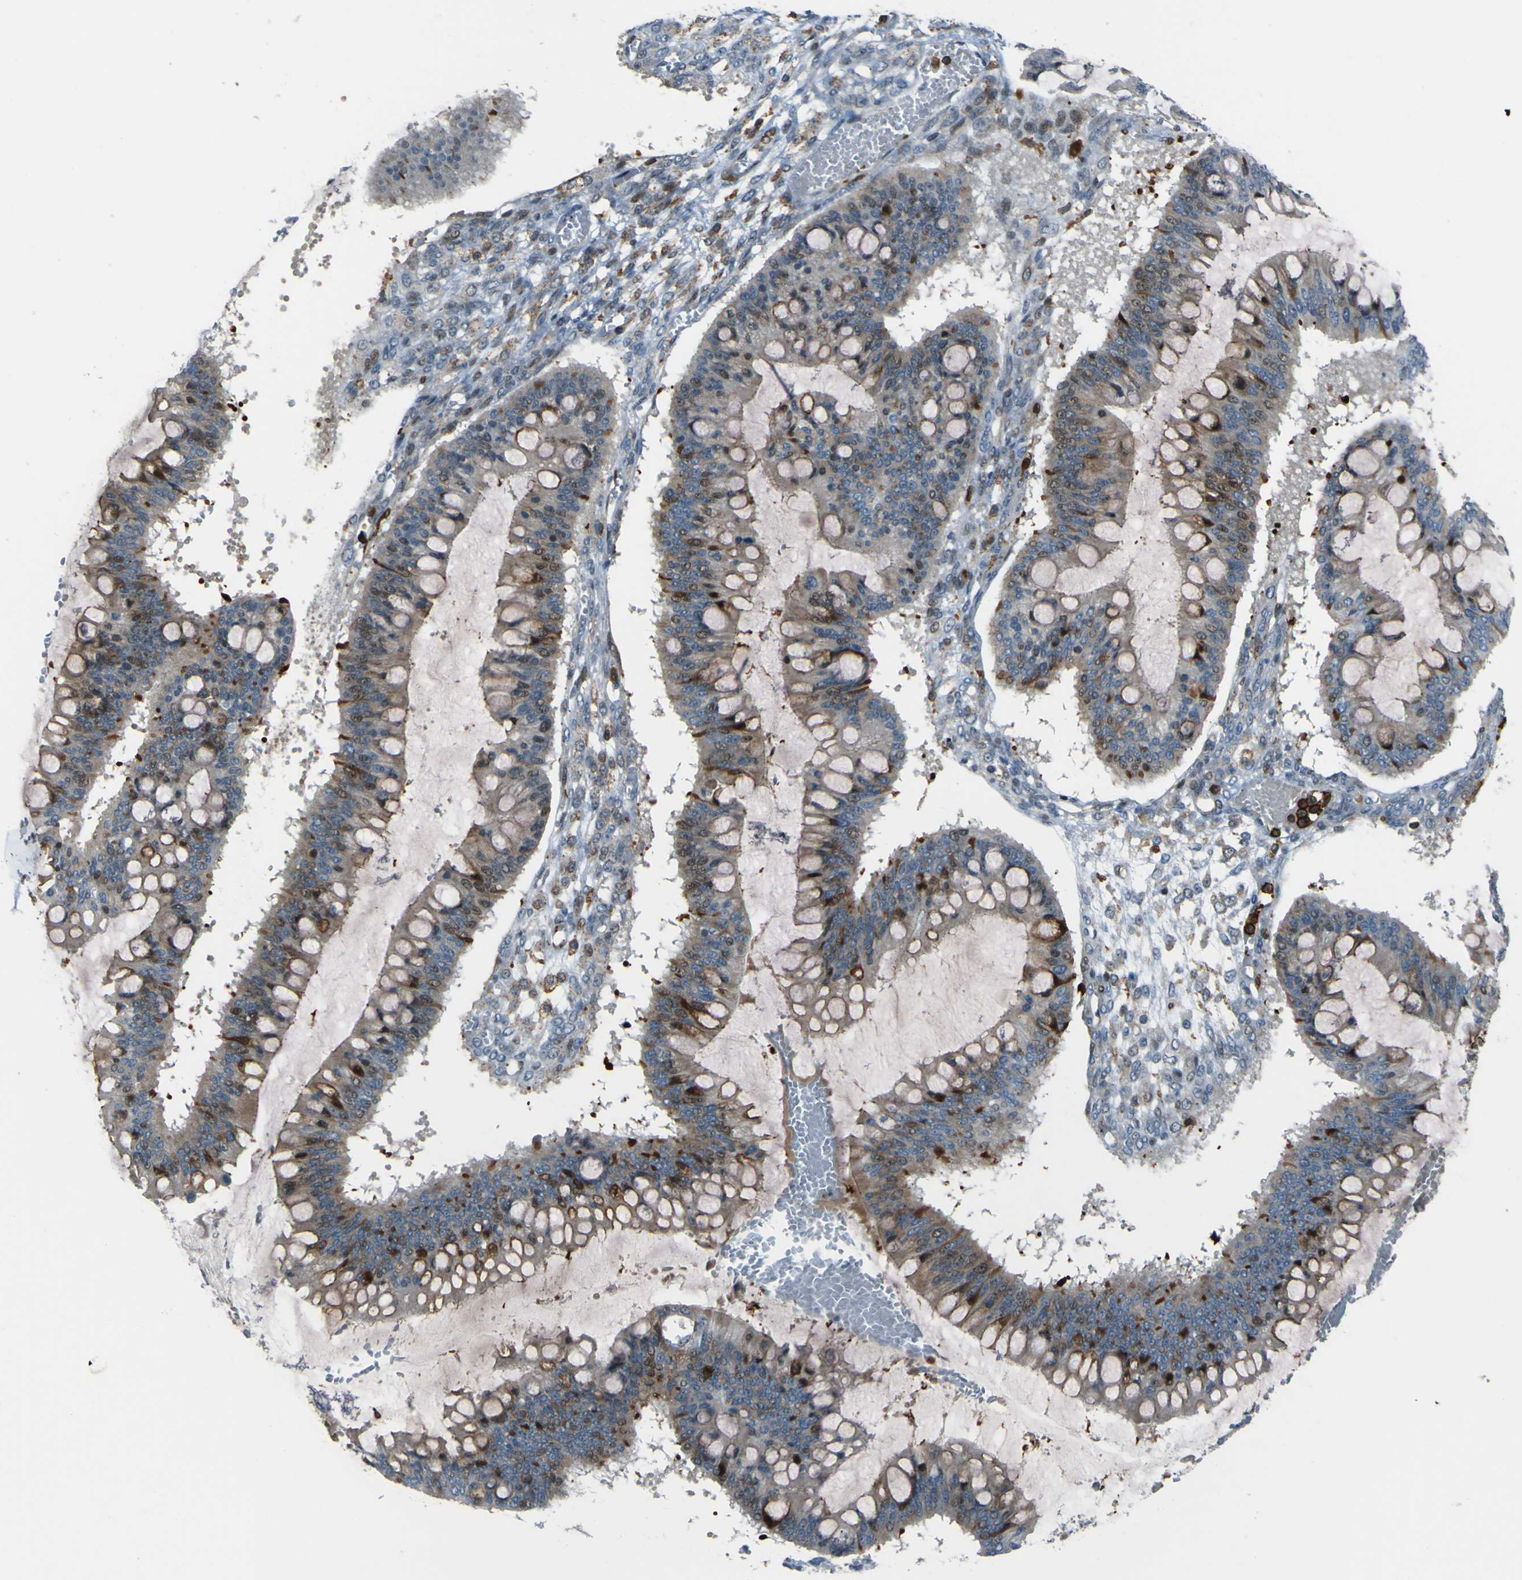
{"staining": {"intensity": "weak", "quantity": "<25%", "location": "cytoplasmic/membranous,nuclear"}, "tissue": "ovarian cancer", "cell_type": "Tumor cells", "image_type": "cancer", "snomed": [{"axis": "morphology", "description": "Cystadenocarcinoma, mucinous, NOS"}, {"axis": "topography", "description": "Ovary"}], "caption": "Immunohistochemistry (IHC) of ovarian cancer demonstrates no positivity in tumor cells.", "gene": "PCDHB5", "patient": {"sex": "female", "age": 73}}